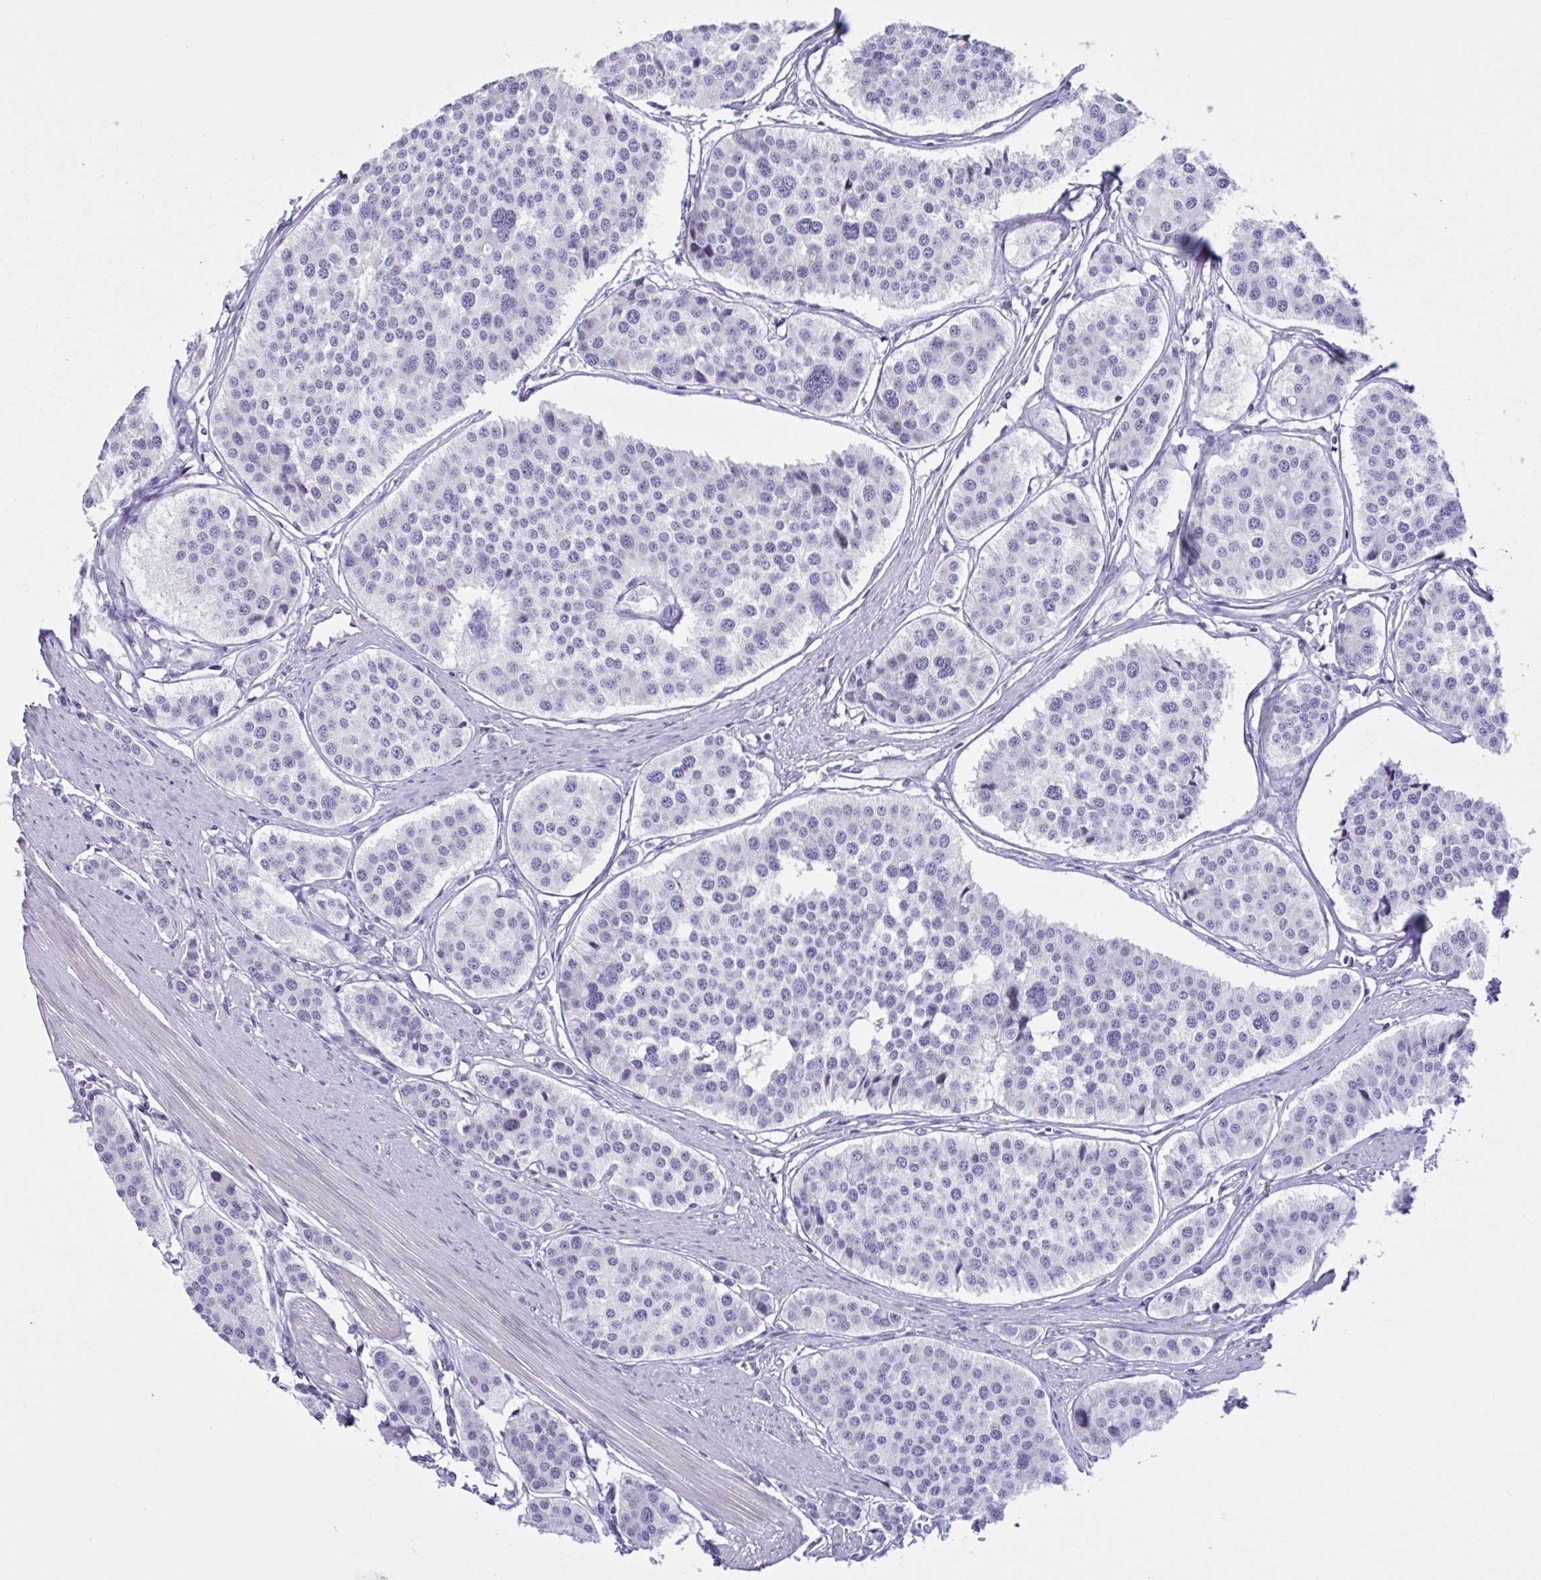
{"staining": {"intensity": "negative", "quantity": "none", "location": "none"}, "tissue": "carcinoid", "cell_type": "Tumor cells", "image_type": "cancer", "snomed": [{"axis": "morphology", "description": "Carcinoid, malignant, NOS"}, {"axis": "topography", "description": "Small intestine"}], "caption": "Tumor cells show no significant protein expression in malignant carcinoid.", "gene": "AHCYL2", "patient": {"sex": "male", "age": 60}}